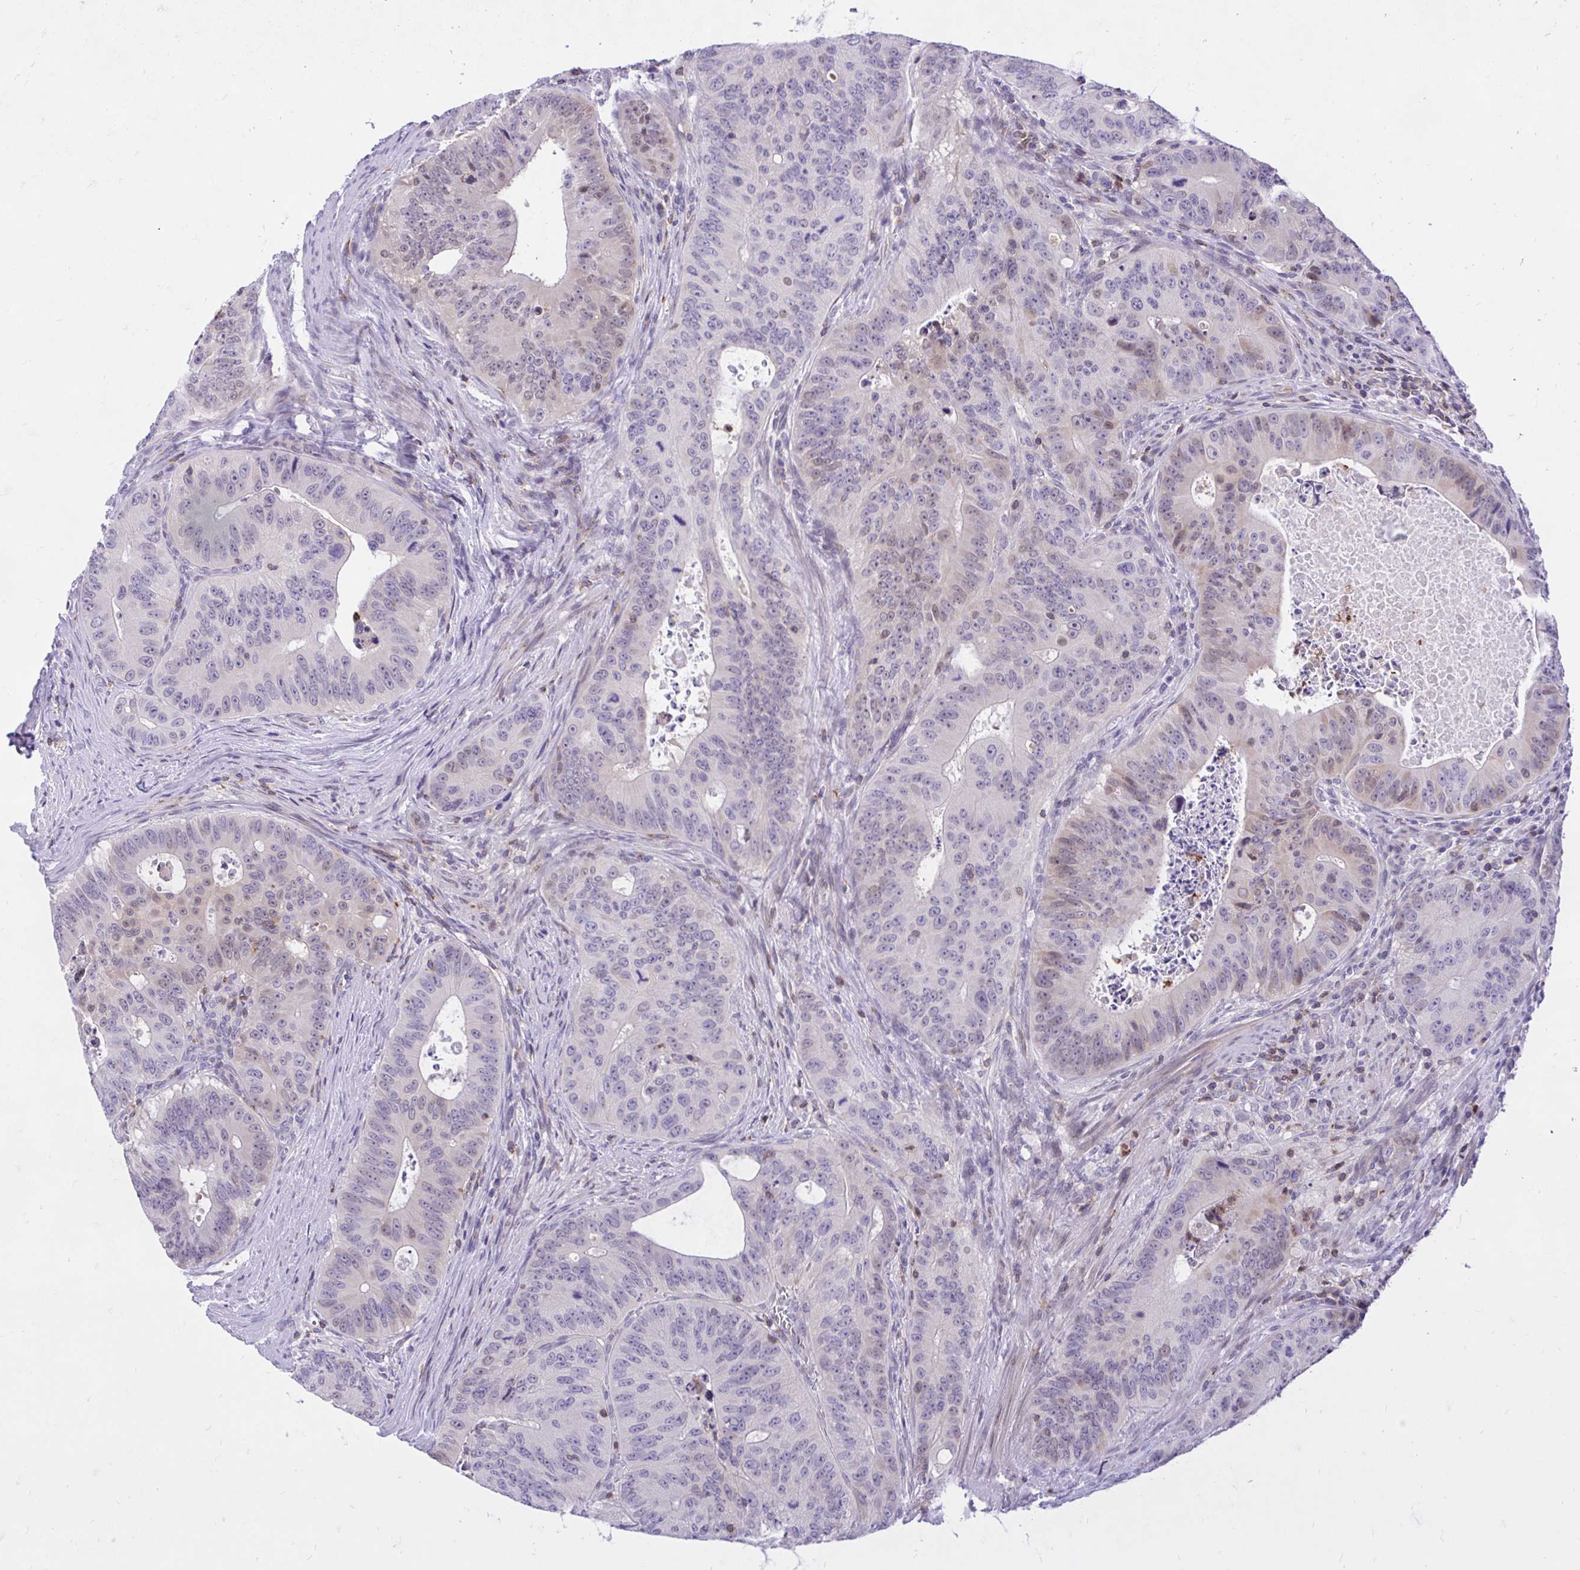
{"staining": {"intensity": "moderate", "quantity": "<25%", "location": "cytoplasmic/membranous,nuclear"}, "tissue": "colorectal cancer", "cell_type": "Tumor cells", "image_type": "cancer", "snomed": [{"axis": "morphology", "description": "Adenocarcinoma, NOS"}, {"axis": "topography", "description": "Colon"}], "caption": "Immunohistochemical staining of human colorectal adenocarcinoma demonstrates low levels of moderate cytoplasmic/membranous and nuclear positivity in approximately <25% of tumor cells.", "gene": "CXCL8", "patient": {"sex": "male", "age": 62}}